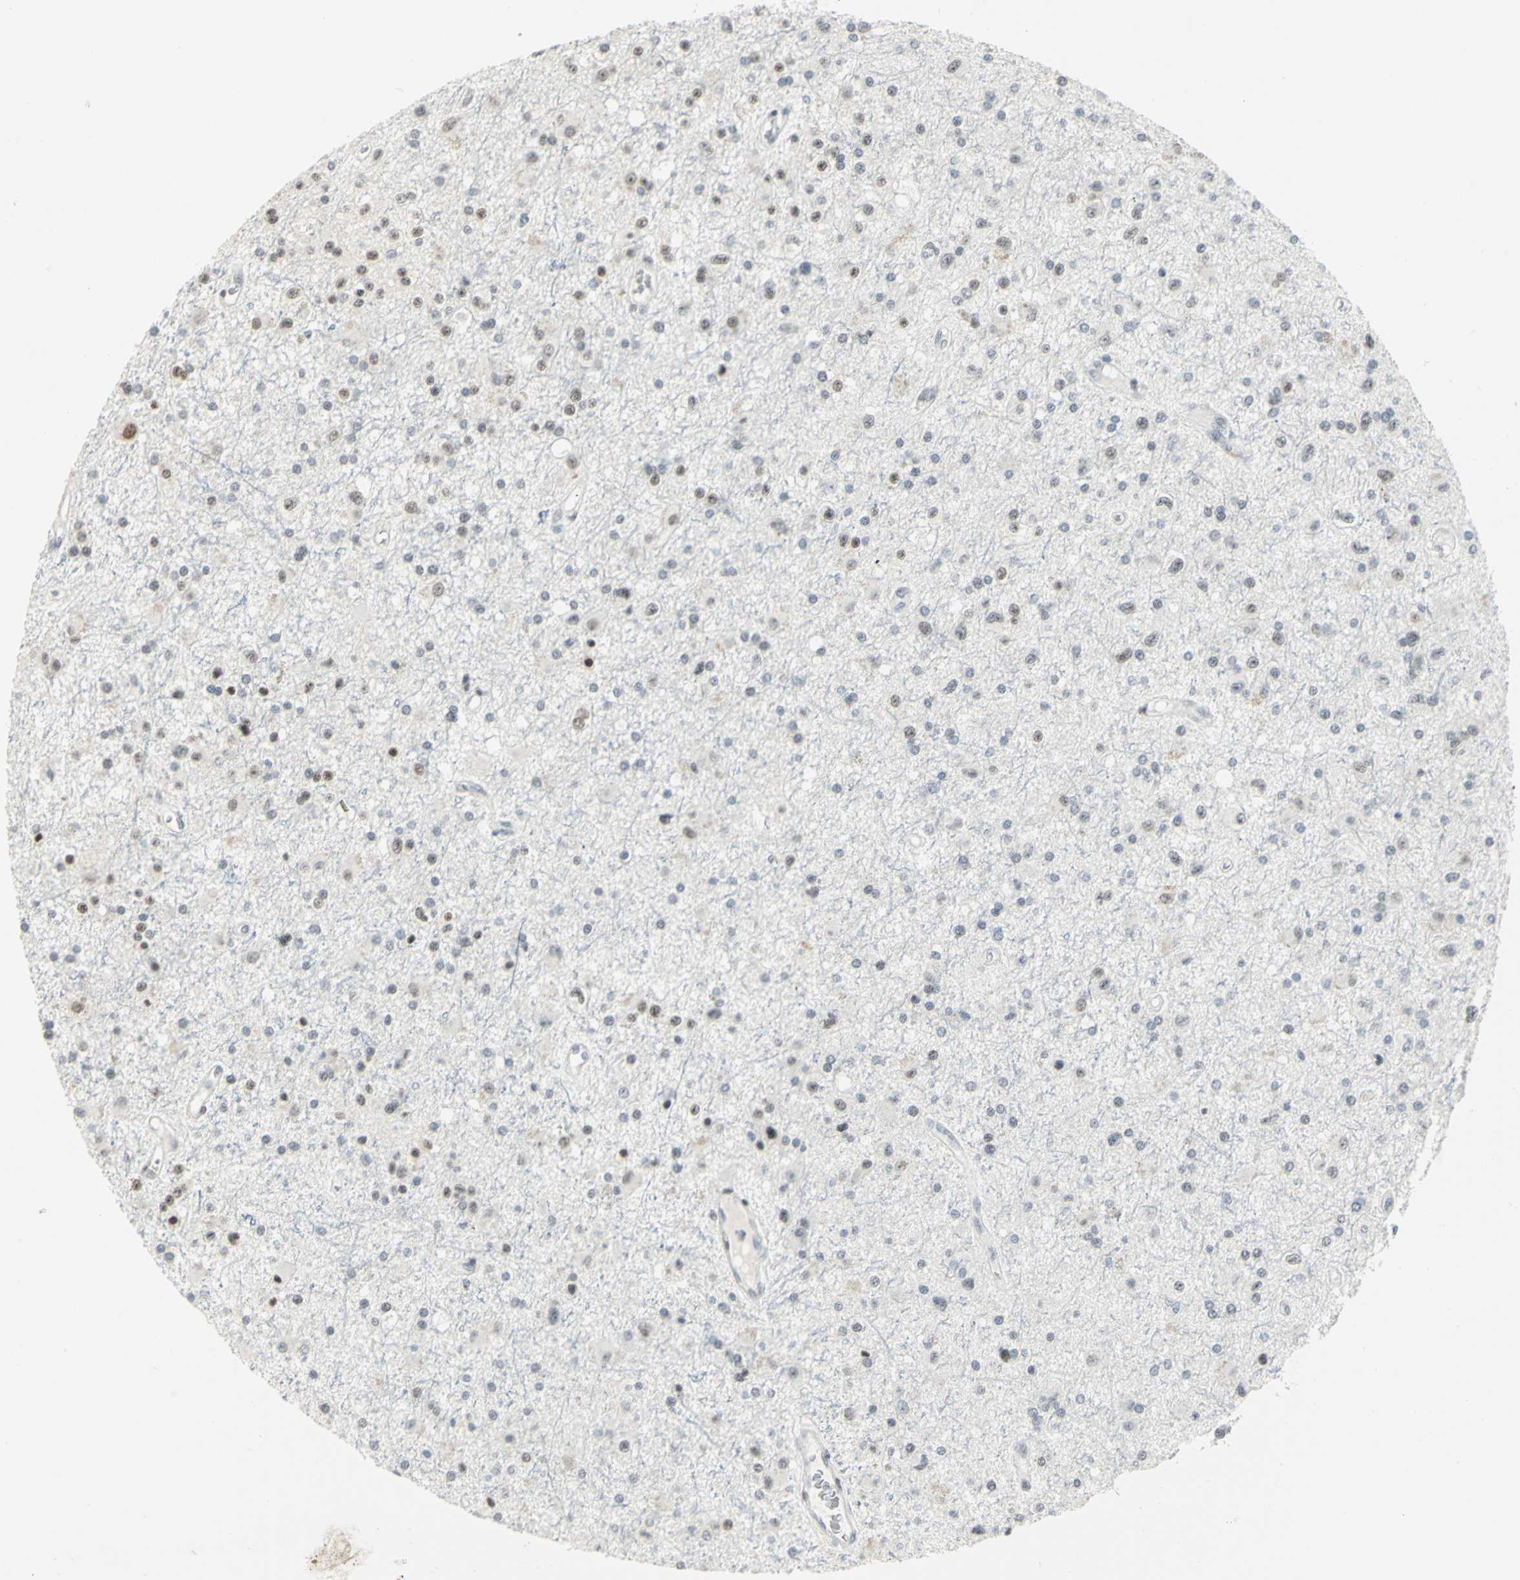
{"staining": {"intensity": "moderate", "quantity": "<25%", "location": "nuclear"}, "tissue": "glioma", "cell_type": "Tumor cells", "image_type": "cancer", "snomed": [{"axis": "morphology", "description": "Glioma, malignant, Low grade"}, {"axis": "topography", "description": "Brain"}], "caption": "Immunohistochemical staining of glioma shows moderate nuclear protein expression in approximately <25% of tumor cells.", "gene": "MEIS2", "patient": {"sex": "male", "age": 58}}